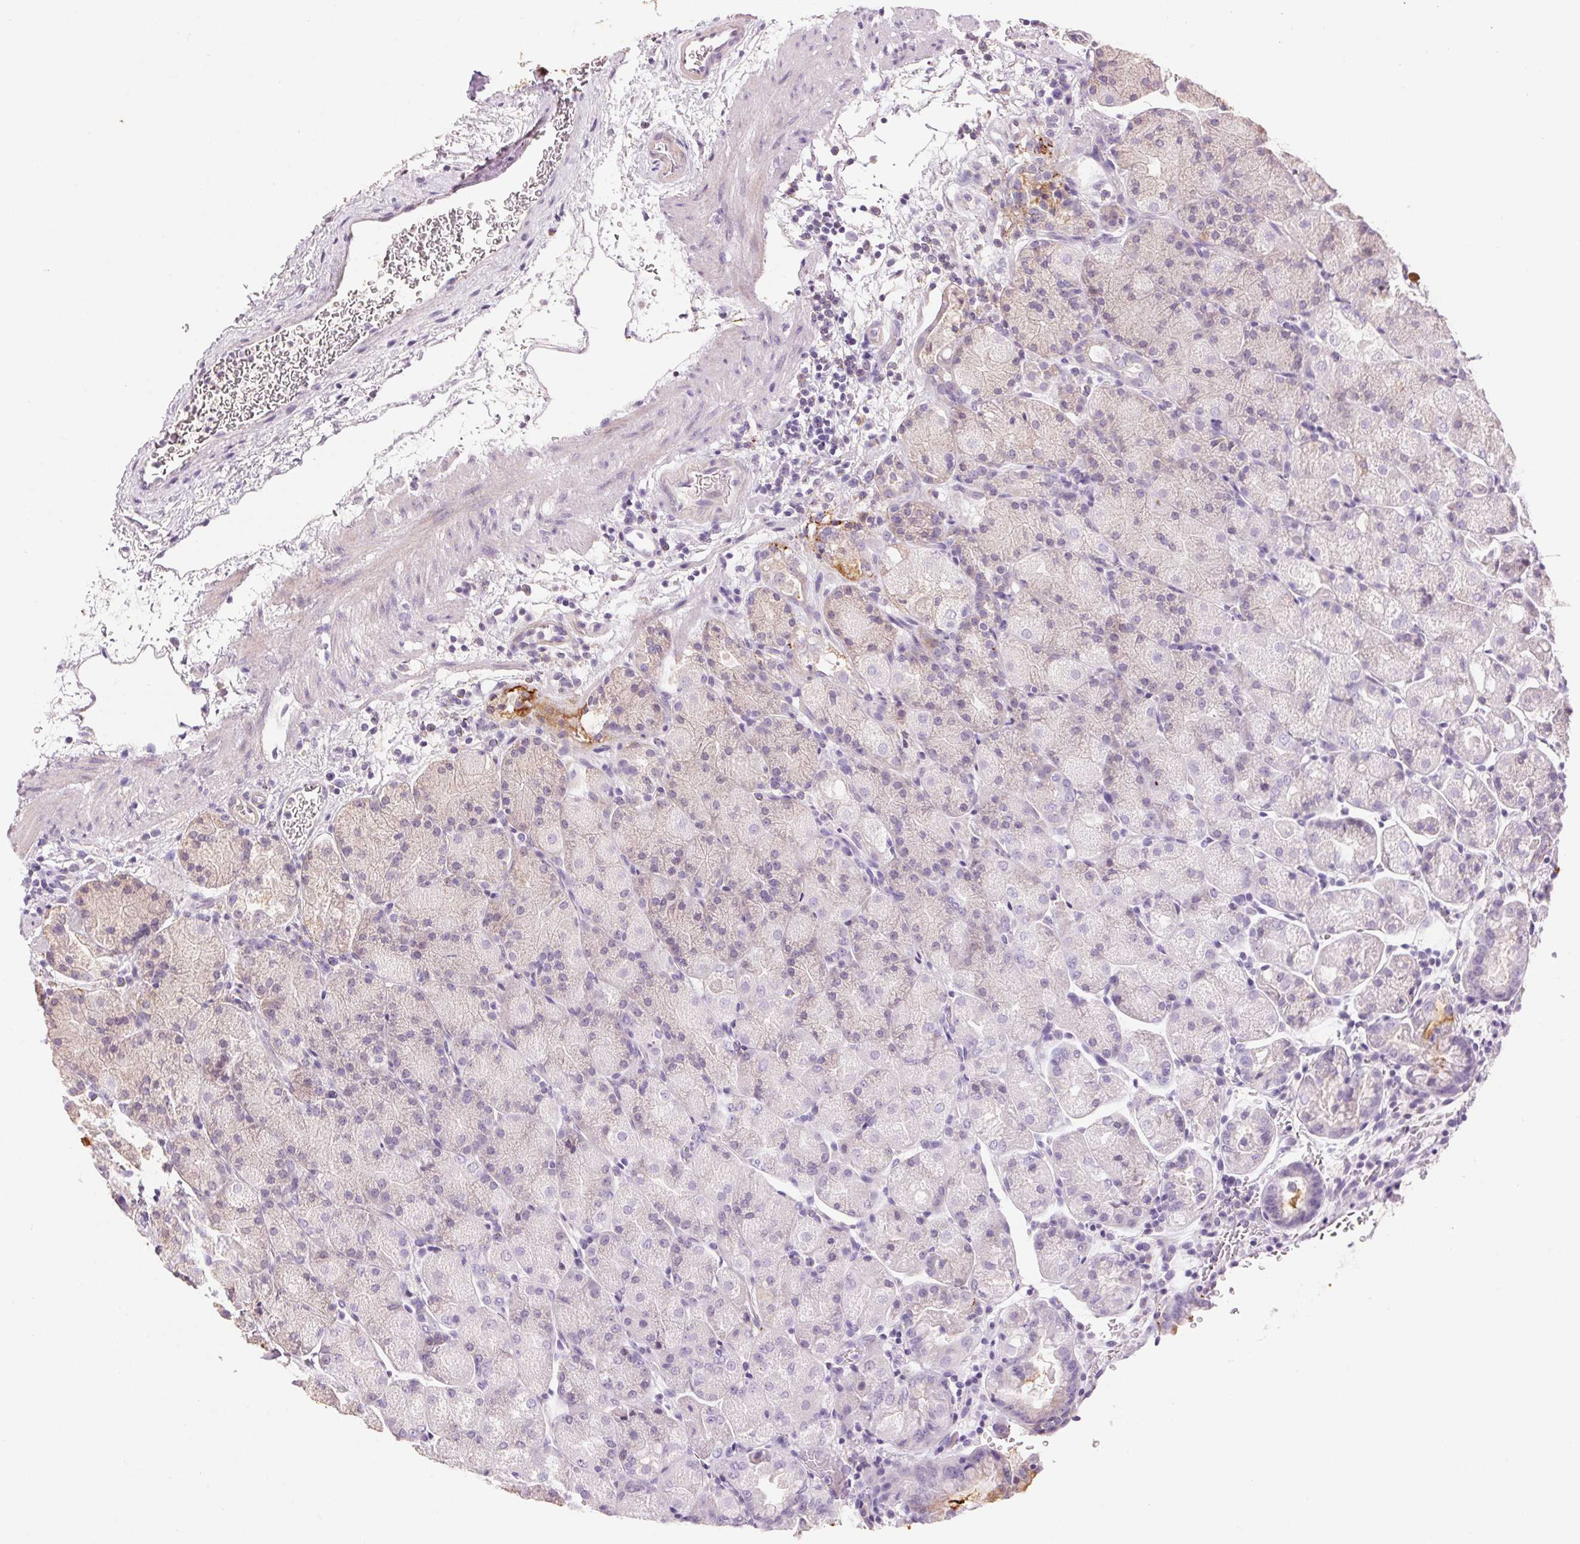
{"staining": {"intensity": "strong", "quantity": "<25%", "location": "cytoplasmic/membranous"}, "tissue": "stomach", "cell_type": "Glandular cells", "image_type": "normal", "snomed": [{"axis": "morphology", "description": "Normal tissue, NOS"}, {"axis": "topography", "description": "Stomach, upper"}, {"axis": "topography", "description": "Stomach"}, {"axis": "topography", "description": "Stomach, lower"}], "caption": "Glandular cells exhibit strong cytoplasmic/membranous positivity in about <25% of cells in unremarkable stomach. Immunohistochemistry stains the protein in brown and the nuclei are stained blue.", "gene": "LYZL6", "patient": {"sex": "male", "age": 62}}